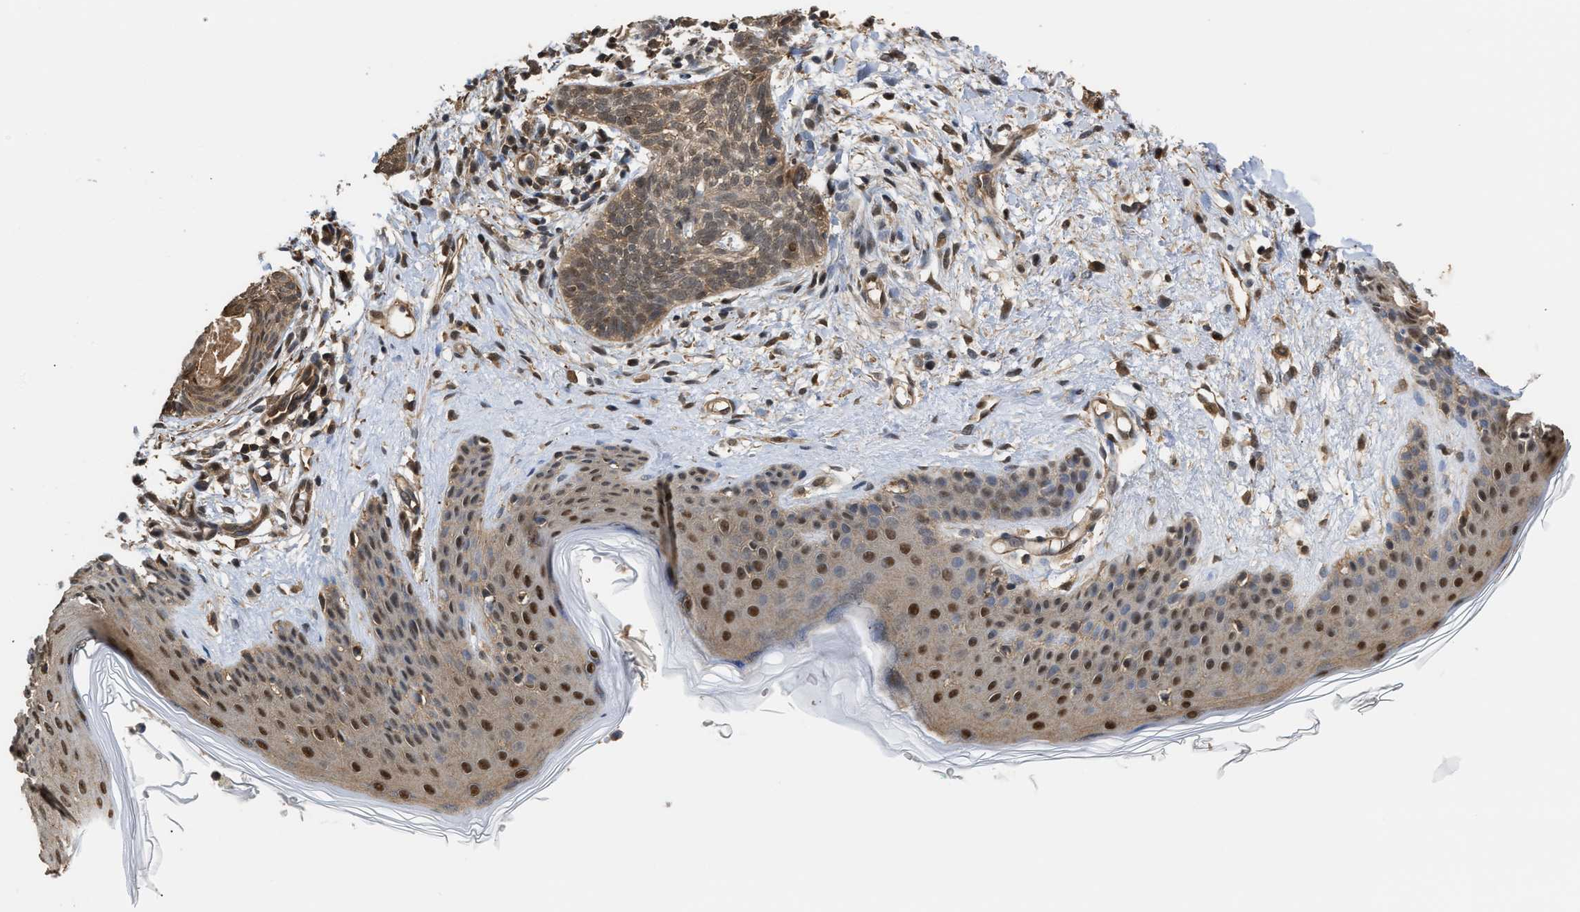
{"staining": {"intensity": "weak", "quantity": ">75%", "location": "cytoplasmic/membranous,nuclear"}, "tissue": "skin cancer", "cell_type": "Tumor cells", "image_type": "cancer", "snomed": [{"axis": "morphology", "description": "Basal cell carcinoma"}, {"axis": "topography", "description": "Skin"}], "caption": "High-power microscopy captured an IHC micrograph of skin cancer, revealing weak cytoplasmic/membranous and nuclear positivity in approximately >75% of tumor cells. (IHC, brightfield microscopy, high magnification).", "gene": "SCAI", "patient": {"sex": "female", "age": 59}}